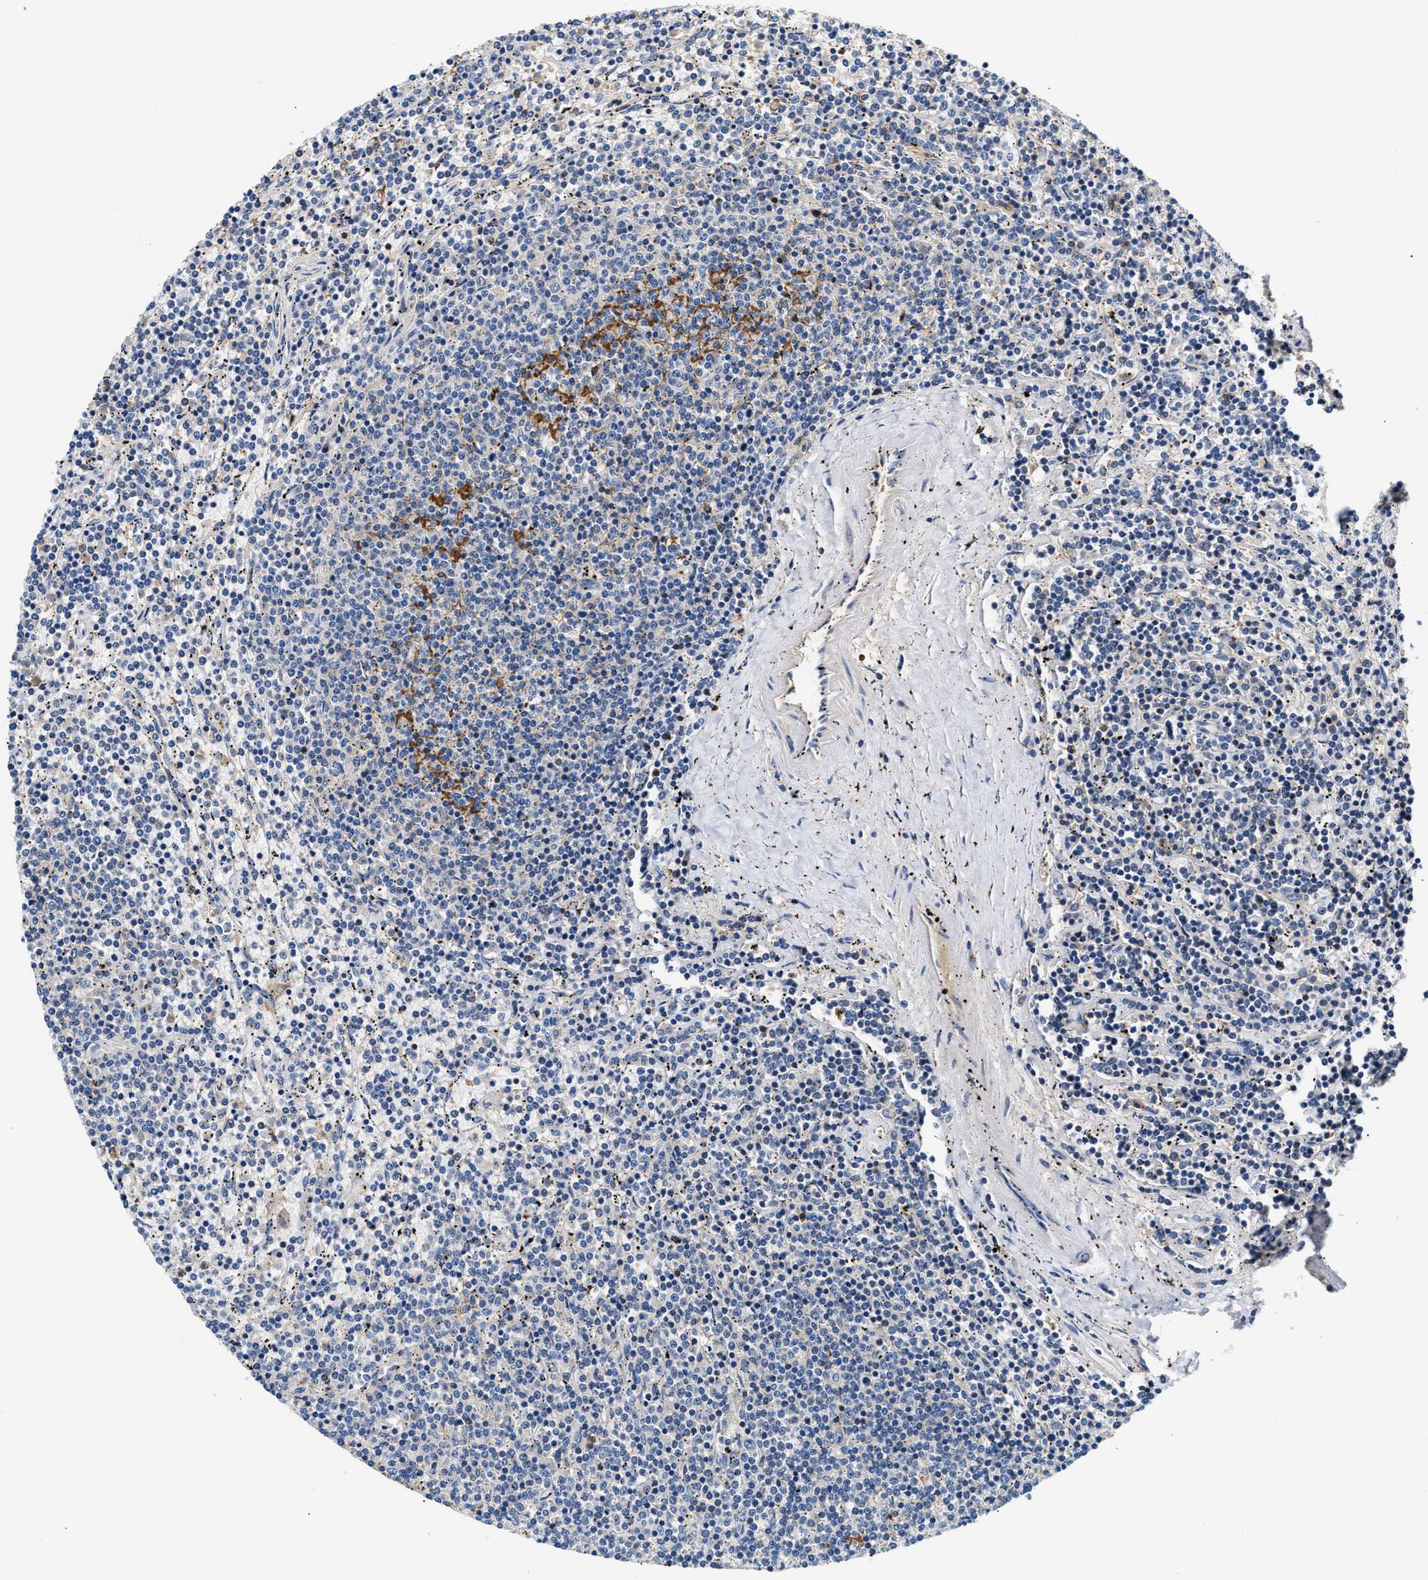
{"staining": {"intensity": "negative", "quantity": "none", "location": "none"}, "tissue": "lymphoma", "cell_type": "Tumor cells", "image_type": "cancer", "snomed": [{"axis": "morphology", "description": "Malignant lymphoma, non-Hodgkin's type, Low grade"}, {"axis": "topography", "description": "Spleen"}], "caption": "Immunohistochemistry (IHC) of human malignant lymphoma, non-Hodgkin's type (low-grade) demonstrates no staining in tumor cells.", "gene": "TUT7", "patient": {"sex": "female", "age": 50}}